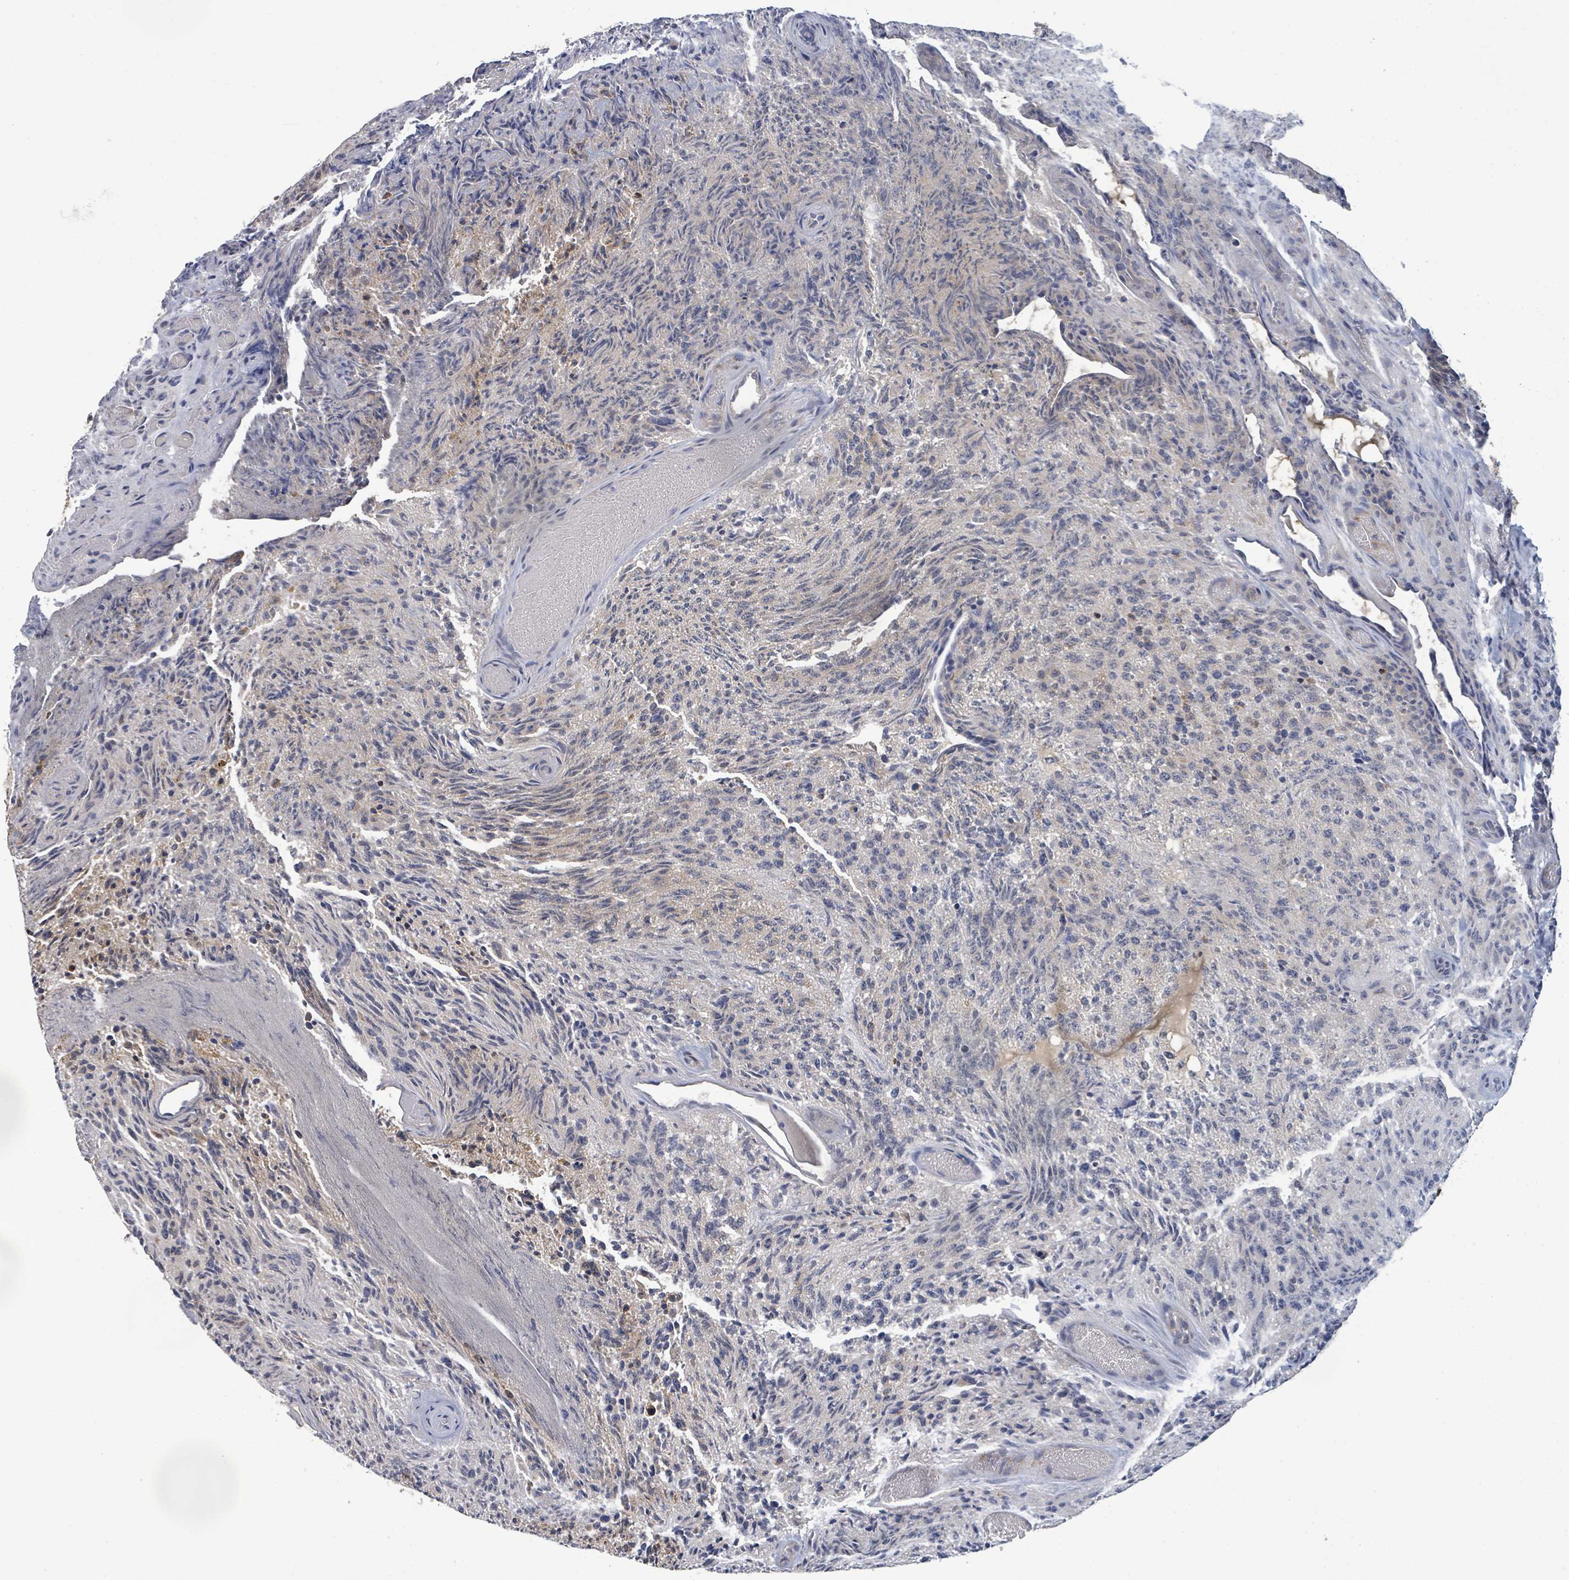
{"staining": {"intensity": "moderate", "quantity": "25%-75%", "location": "cytoplasmic/membranous"}, "tissue": "glioma", "cell_type": "Tumor cells", "image_type": "cancer", "snomed": [{"axis": "morphology", "description": "Glioma, malignant, High grade"}, {"axis": "topography", "description": "Brain"}], "caption": "Immunohistochemistry histopathology image of human glioma stained for a protein (brown), which demonstrates medium levels of moderate cytoplasmic/membranous expression in approximately 25%-75% of tumor cells.", "gene": "SHROOM2", "patient": {"sex": "male", "age": 36}}